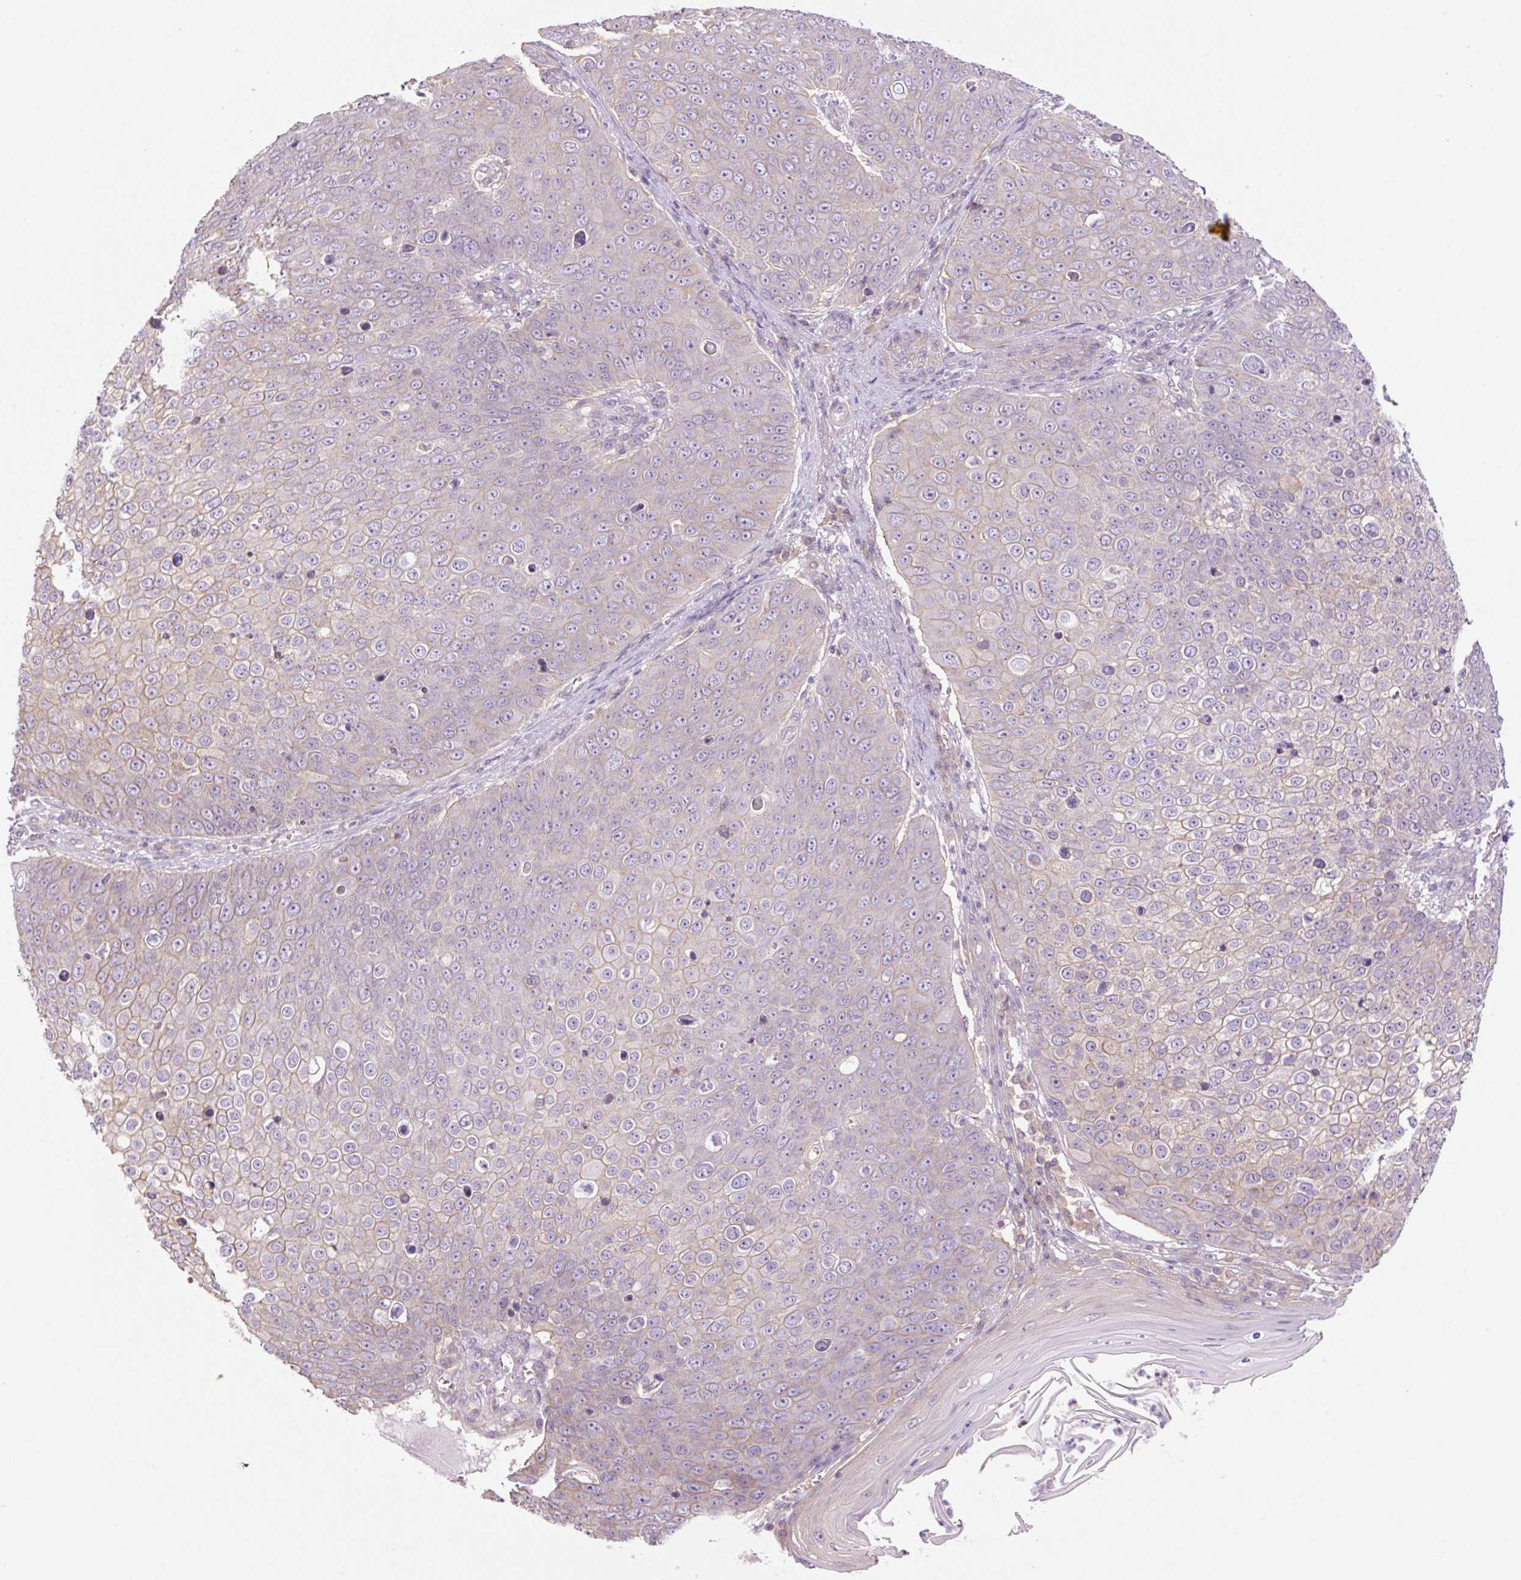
{"staining": {"intensity": "weak", "quantity": "<25%", "location": "cytoplasmic/membranous"}, "tissue": "skin cancer", "cell_type": "Tumor cells", "image_type": "cancer", "snomed": [{"axis": "morphology", "description": "Squamous cell carcinoma, NOS"}, {"axis": "topography", "description": "Skin"}], "caption": "The immunohistochemistry (IHC) image has no significant positivity in tumor cells of skin squamous cell carcinoma tissue.", "gene": "GRID2", "patient": {"sex": "male", "age": 71}}